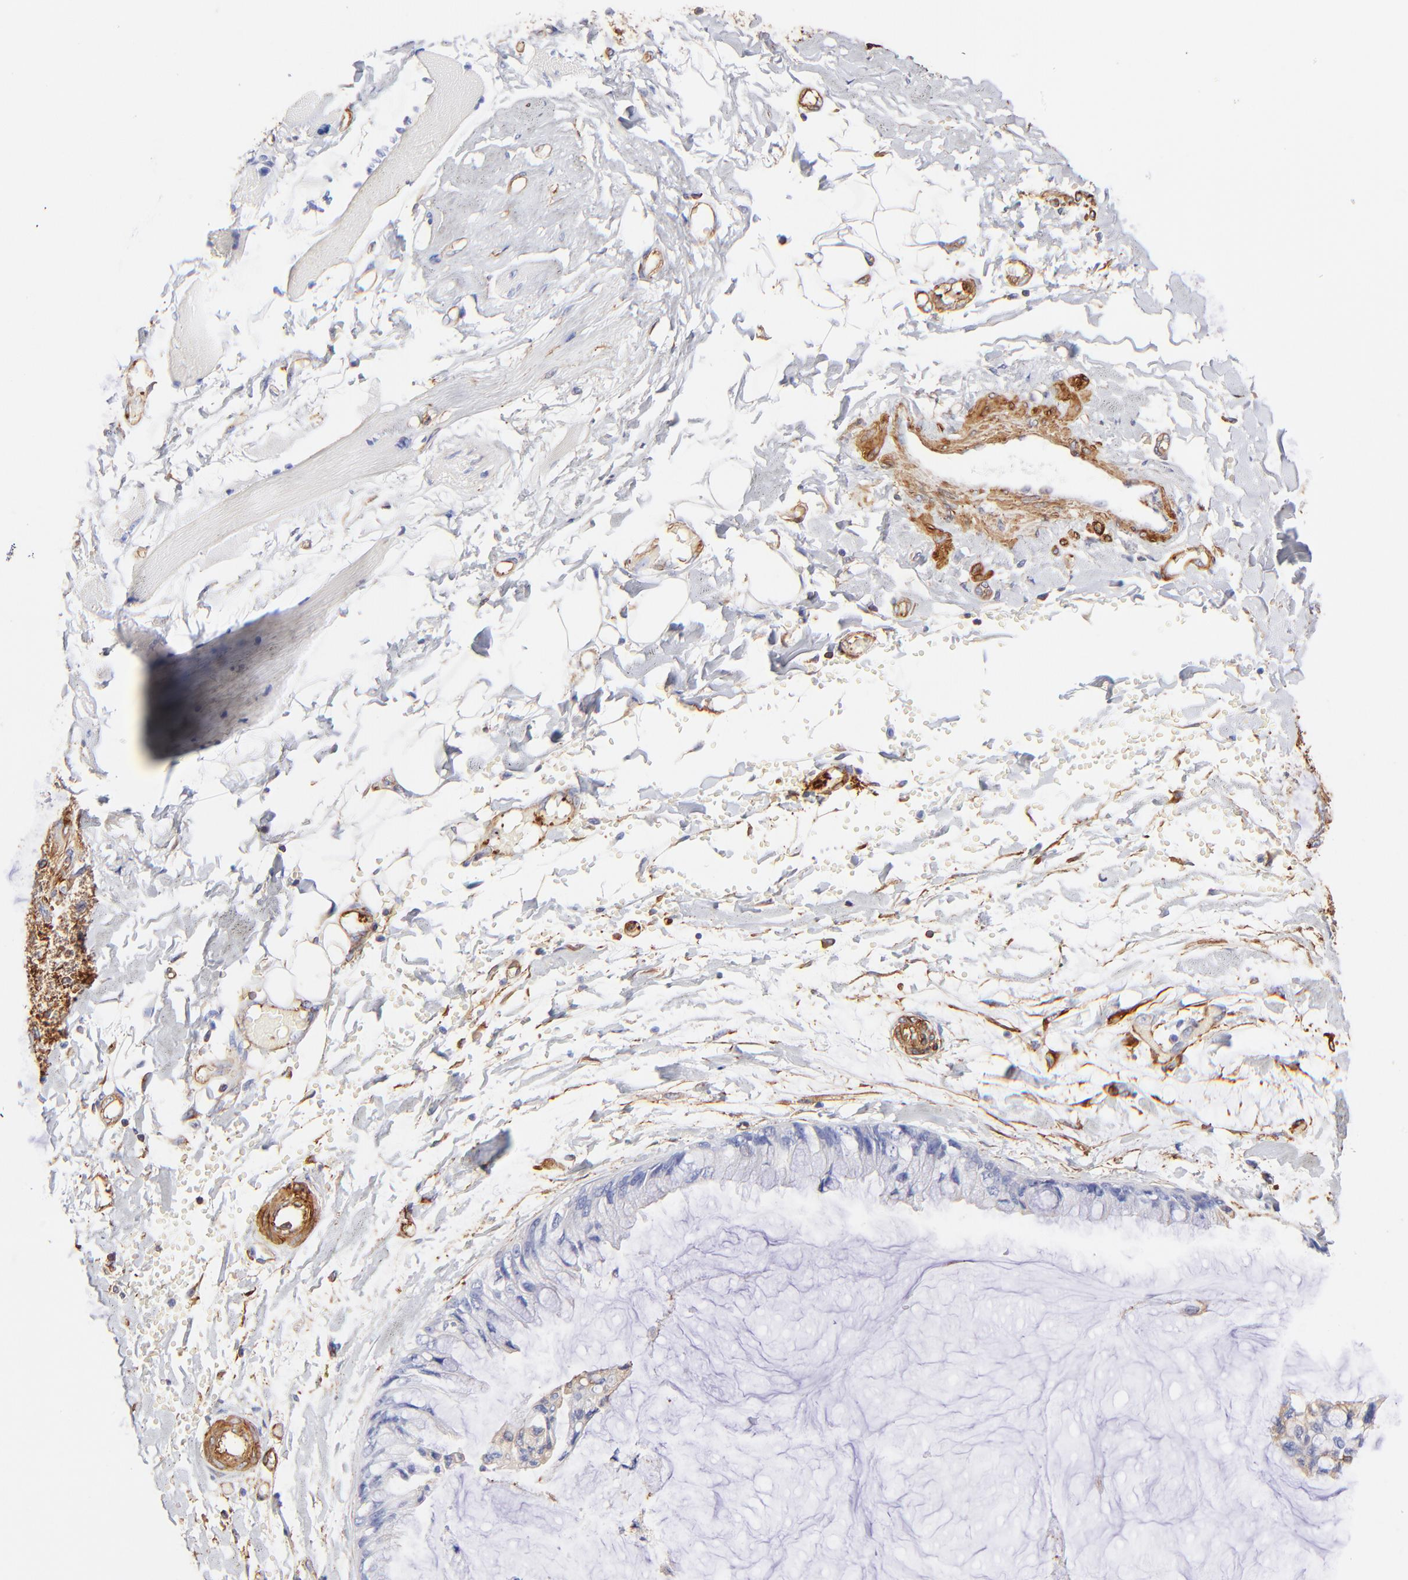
{"staining": {"intensity": "negative", "quantity": "none", "location": "none"}, "tissue": "ovarian cancer", "cell_type": "Tumor cells", "image_type": "cancer", "snomed": [{"axis": "morphology", "description": "Cystadenocarcinoma, mucinous, NOS"}, {"axis": "topography", "description": "Ovary"}], "caption": "This is an immunohistochemistry (IHC) micrograph of human ovarian cancer. There is no staining in tumor cells.", "gene": "FLNA", "patient": {"sex": "female", "age": 39}}